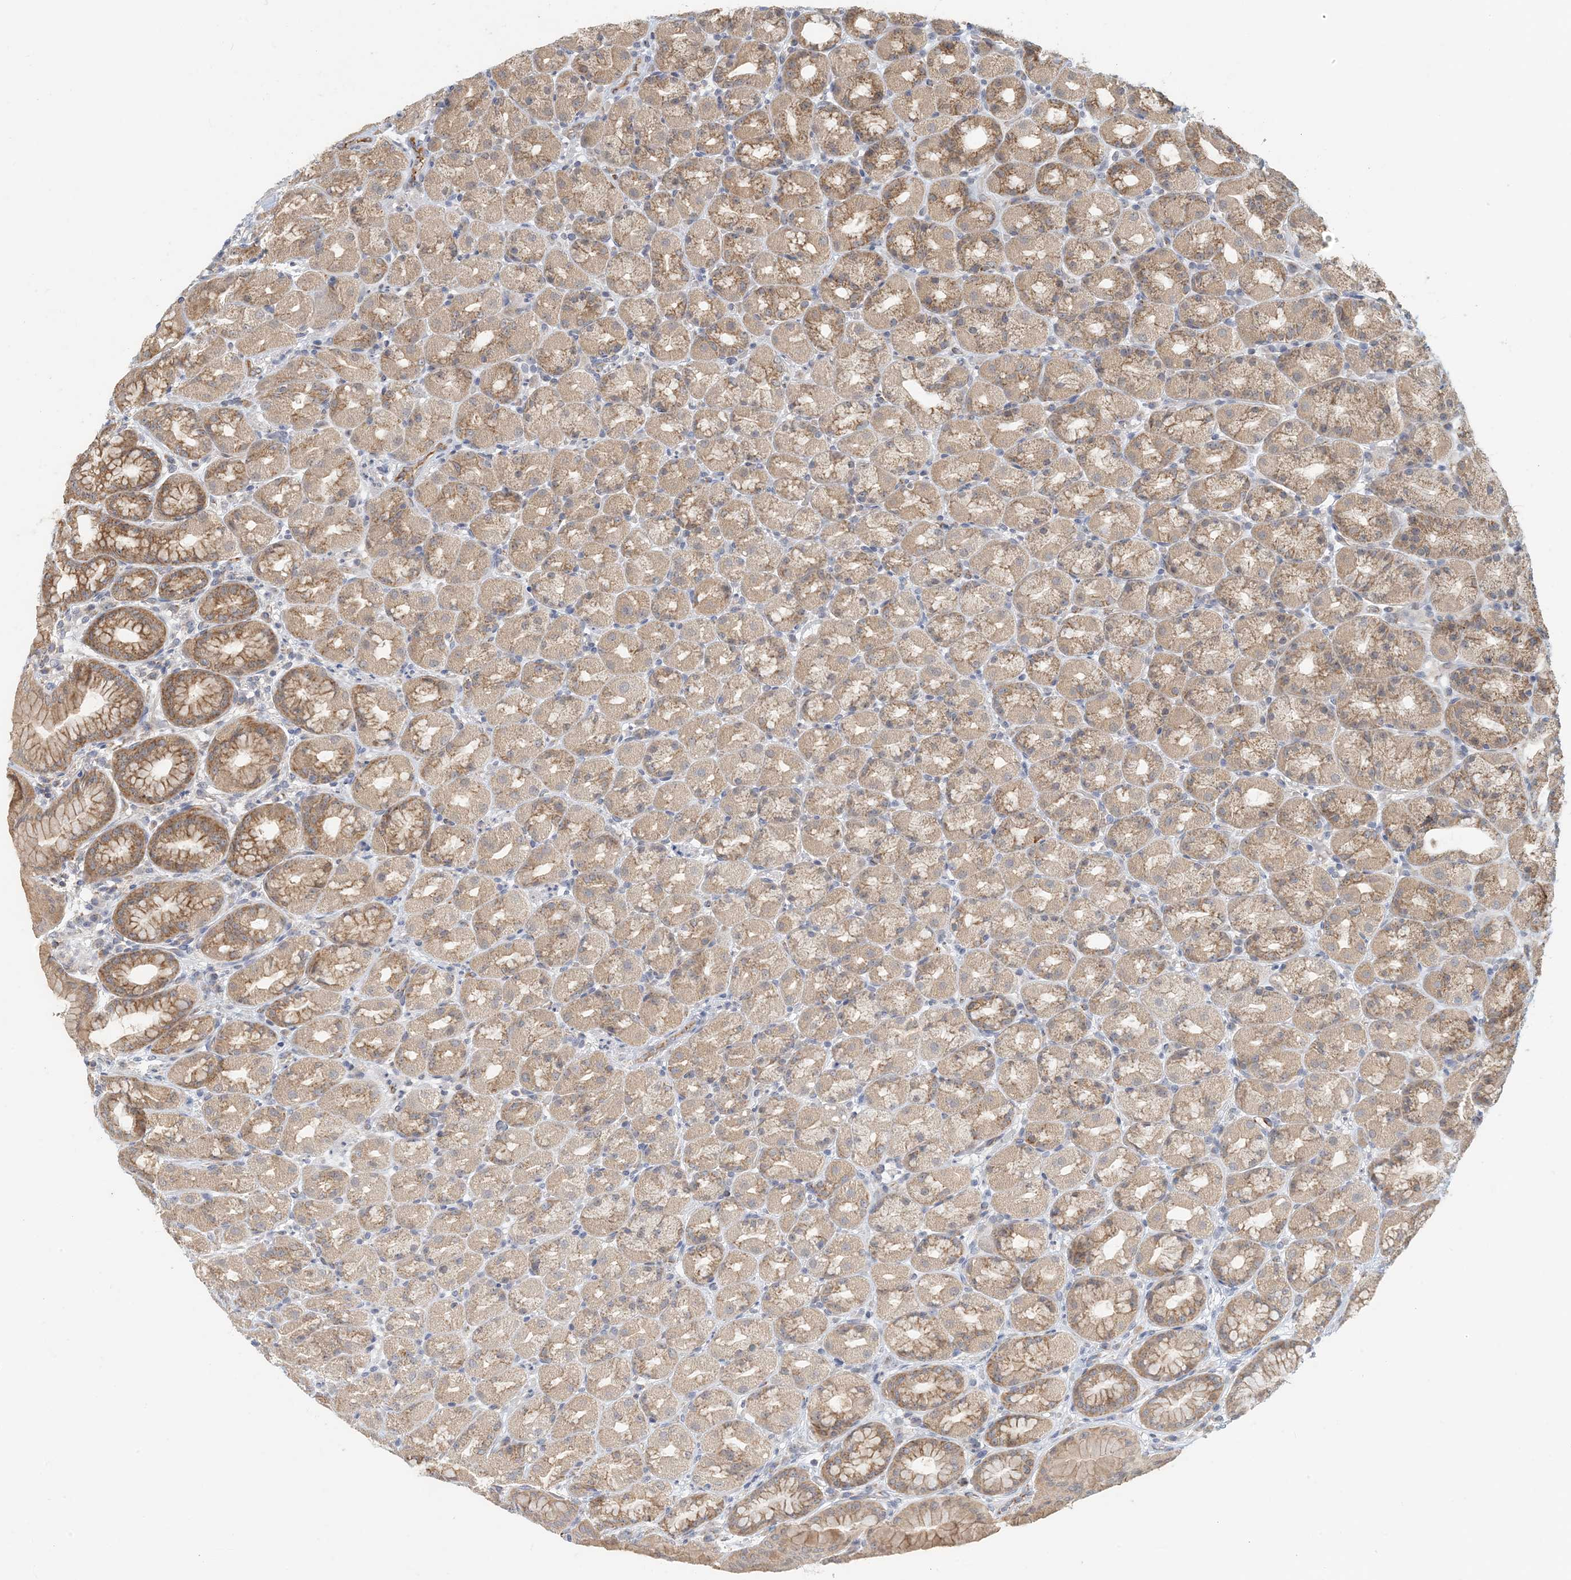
{"staining": {"intensity": "moderate", "quantity": ">75%", "location": "cytoplasmic/membranous"}, "tissue": "stomach", "cell_type": "Glandular cells", "image_type": "normal", "snomed": [{"axis": "morphology", "description": "Normal tissue, NOS"}, {"axis": "topography", "description": "Stomach, upper"}], "caption": "Protein analysis of unremarkable stomach reveals moderate cytoplasmic/membranous expression in approximately >75% of glandular cells.", "gene": "ZBTB3", "patient": {"sex": "male", "age": 68}}